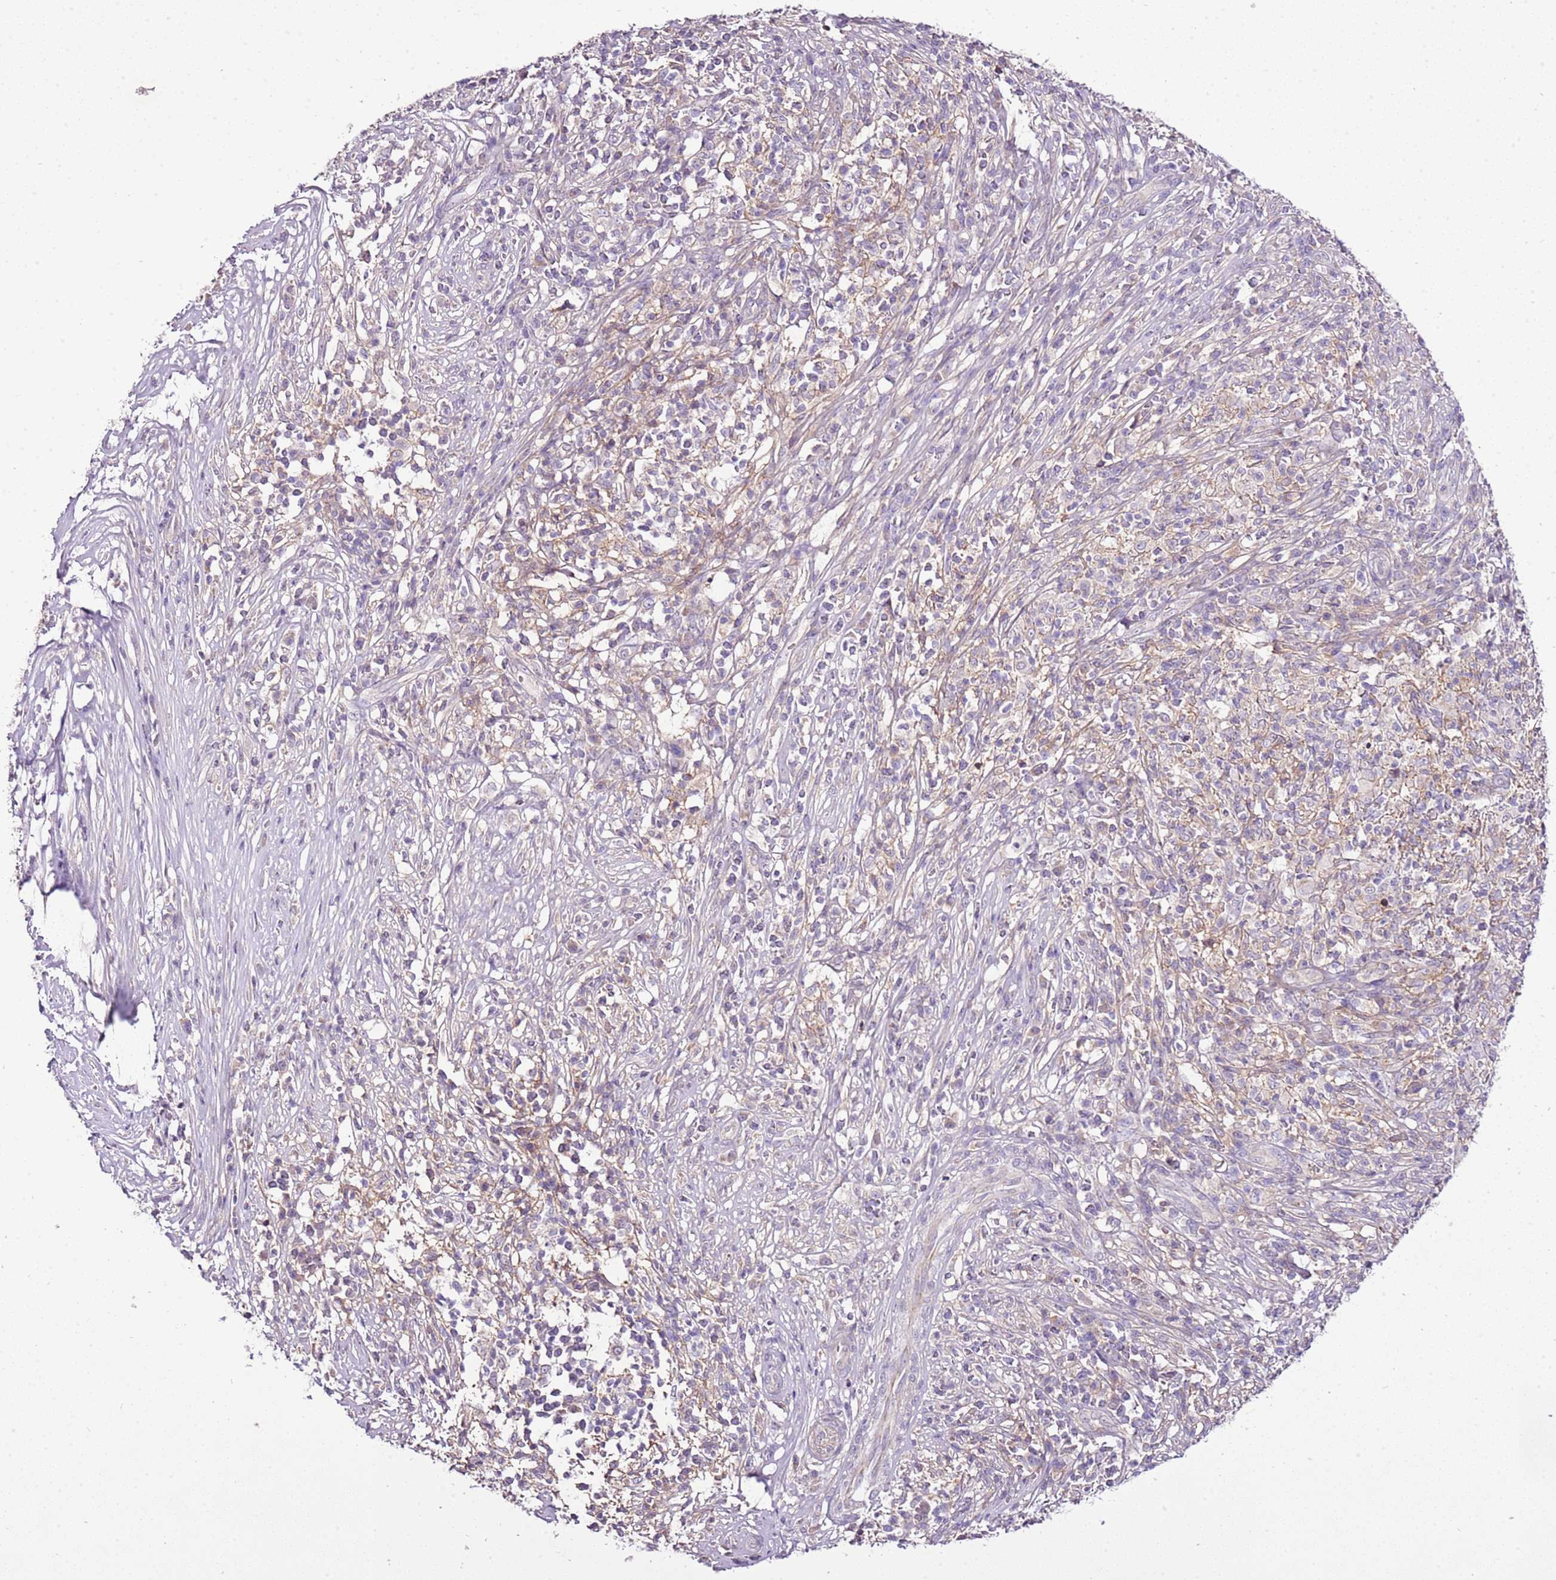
{"staining": {"intensity": "negative", "quantity": "none", "location": "none"}, "tissue": "melanoma", "cell_type": "Tumor cells", "image_type": "cancer", "snomed": [{"axis": "morphology", "description": "Malignant melanoma, NOS"}, {"axis": "topography", "description": "Skin"}], "caption": "Immunohistochemical staining of human melanoma exhibits no significant positivity in tumor cells.", "gene": "CMKLR1", "patient": {"sex": "male", "age": 66}}